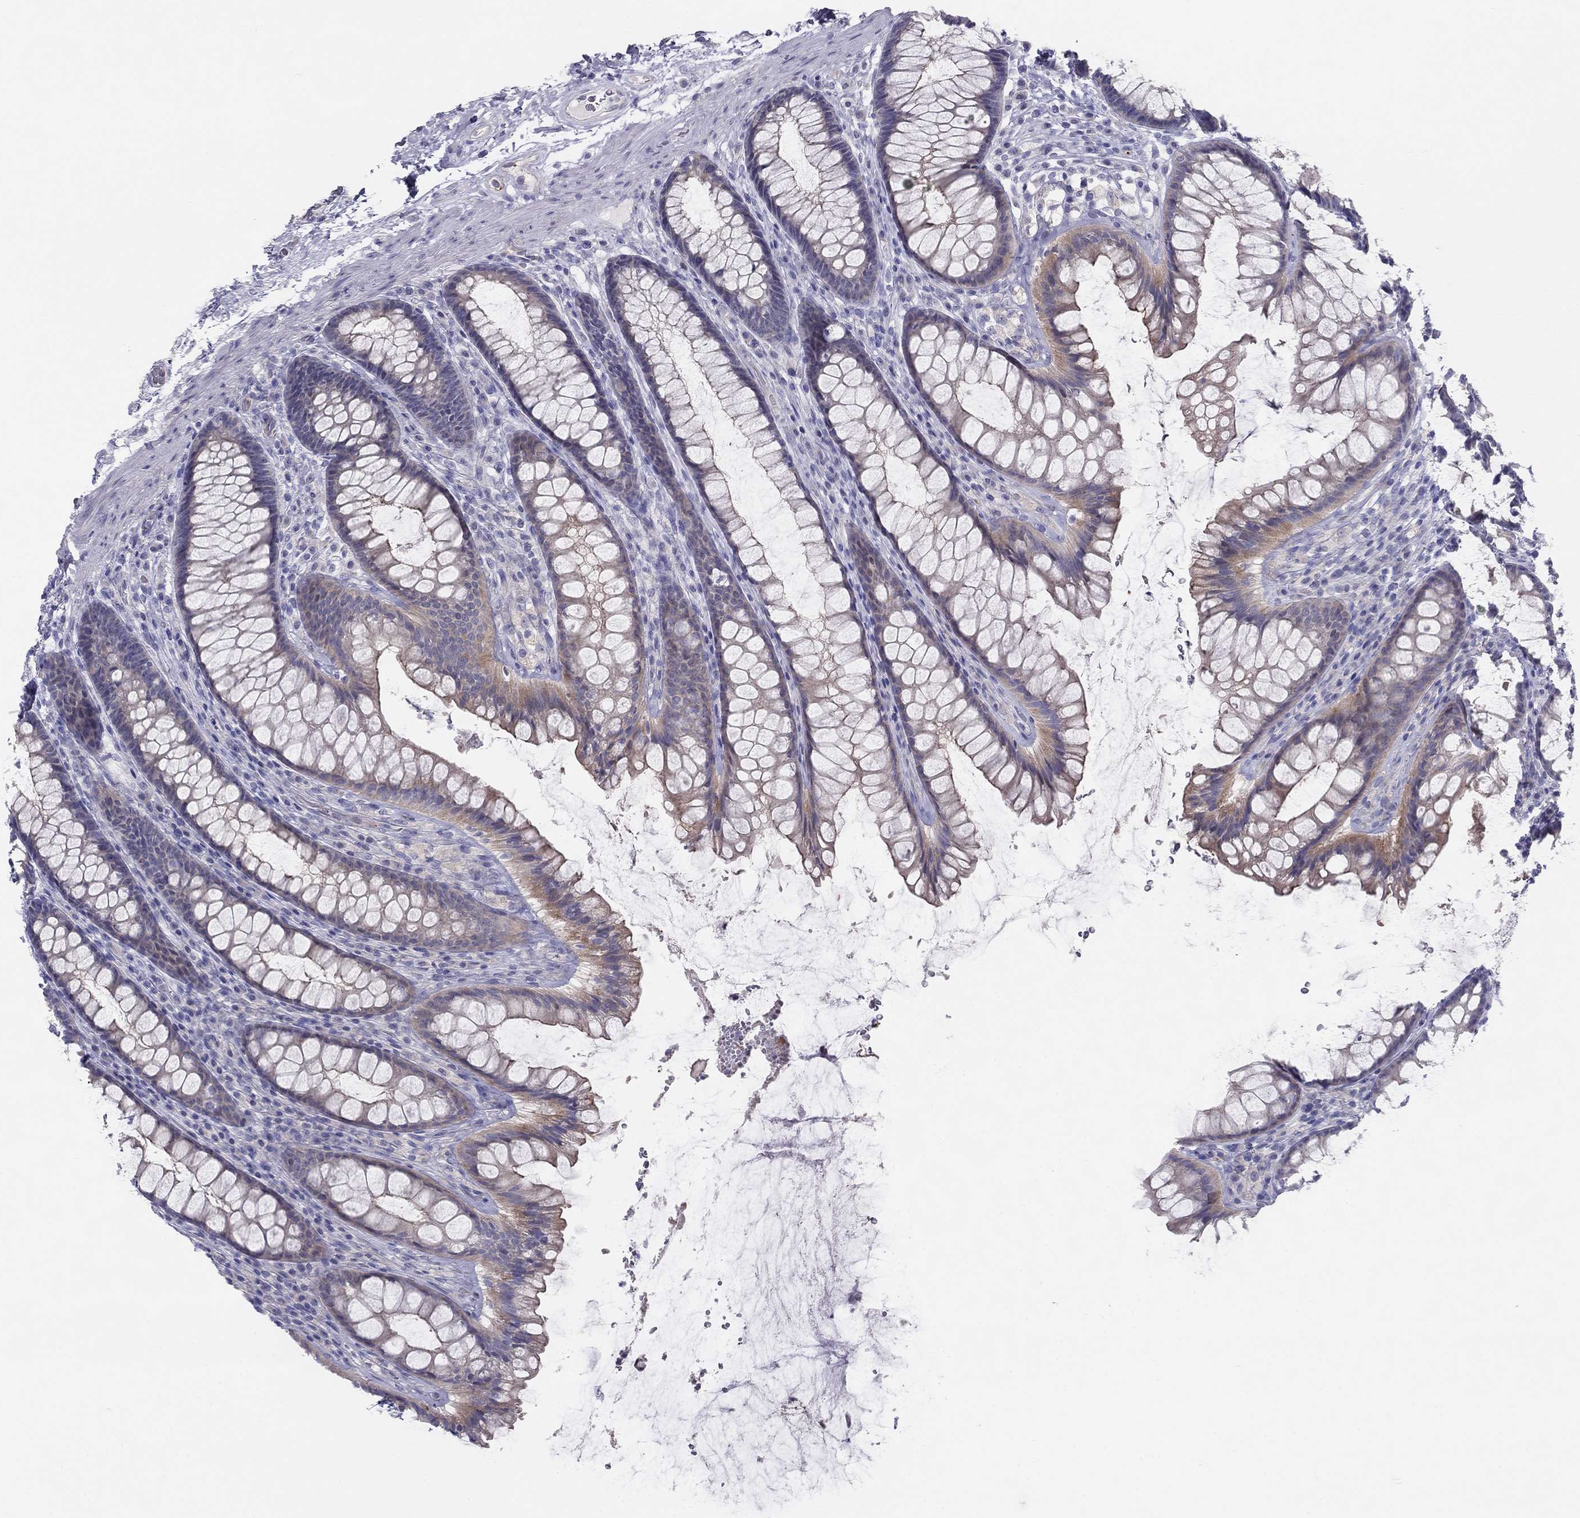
{"staining": {"intensity": "moderate", "quantity": "<25%", "location": "cytoplasmic/membranous"}, "tissue": "rectum", "cell_type": "Glandular cells", "image_type": "normal", "snomed": [{"axis": "morphology", "description": "Normal tissue, NOS"}, {"axis": "topography", "description": "Rectum"}], "caption": "IHC histopathology image of benign rectum stained for a protein (brown), which demonstrates low levels of moderate cytoplasmic/membranous staining in approximately <25% of glandular cells.", "gene": "MGAT4C", "patient": {"sex": "male", "age": 72}}